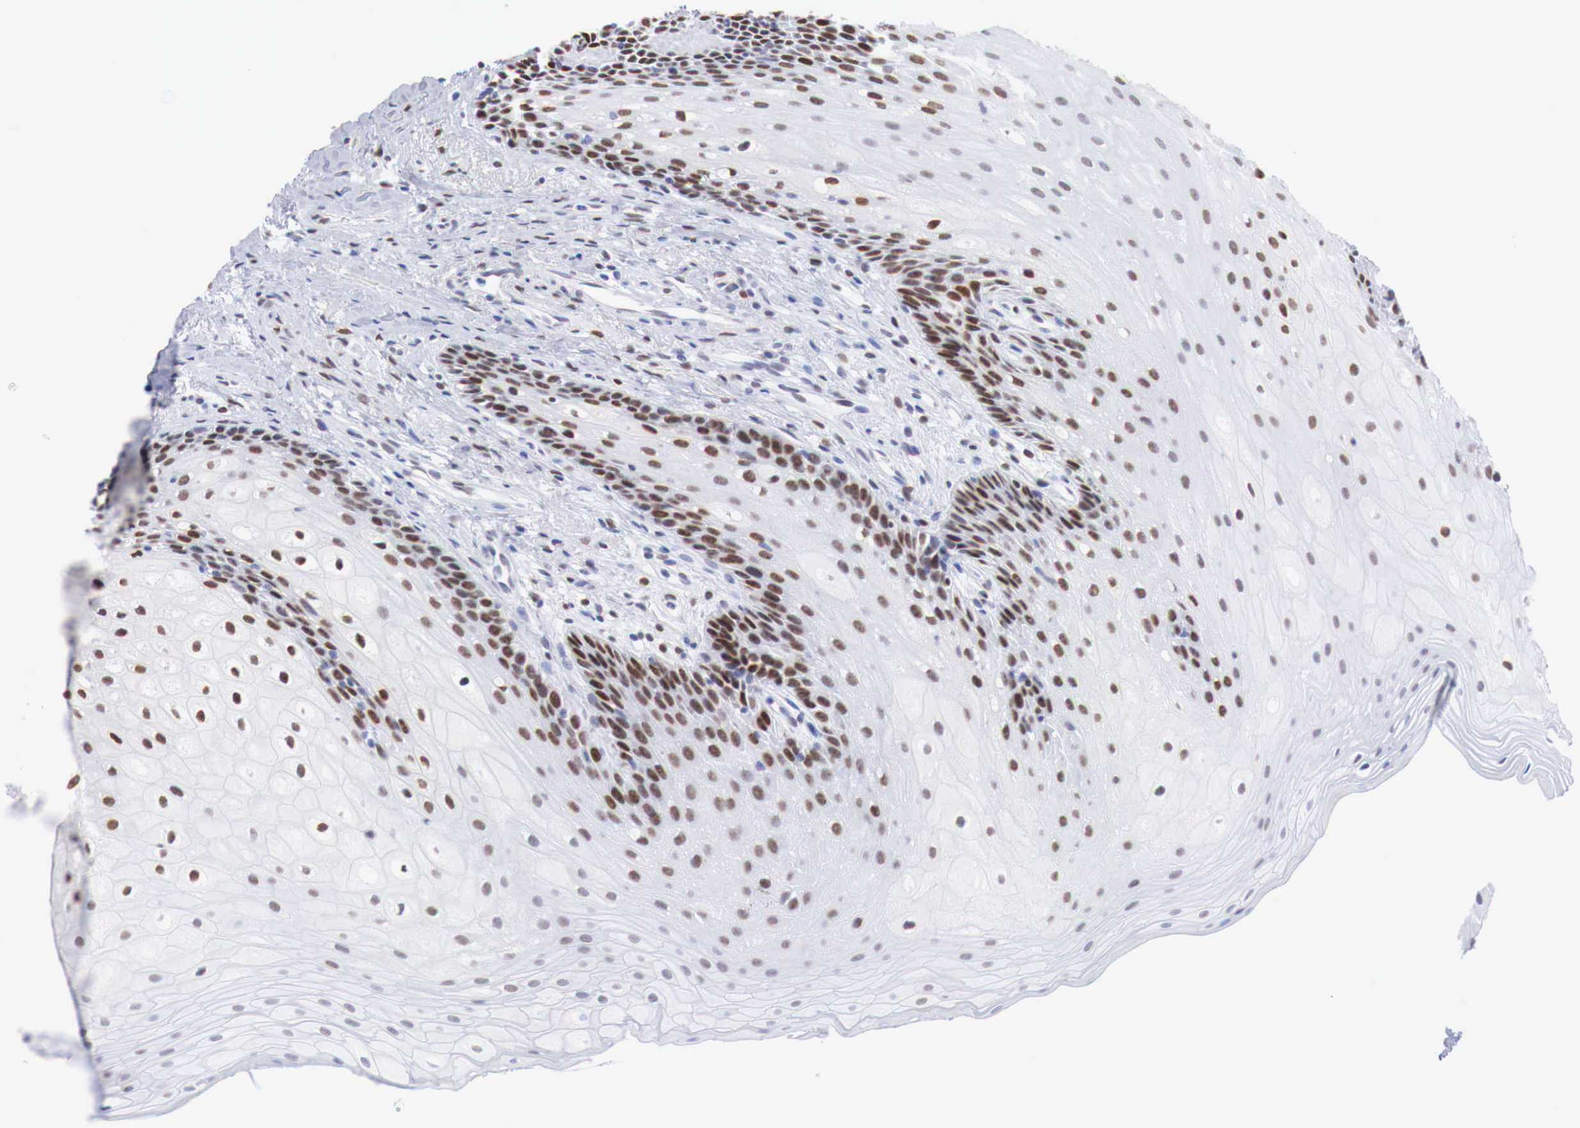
{"staining": {"intensity": "moderate", "quantity": "25%-75%", "location": "nuclear"}, "tissue": "oral mucosa", "cell_type": "Squamous epithelial cells", "image_type": "normal", "snomed": [{"axis": "morphology", "description": "Normal tissue, NOS"}, {"axis": "topography", "description": "Oral tissue"}], "caption": "A brown stain shows moderate nuclear staining of a protein in squamous epithelial cells of unremarkable human oral mucosa. (DAB (3,3'-diaminobenzidine) IHC, brown staining for protein, blue staining for nuclei).", "gene": "FOXP2", "patient": {"sex": "female", "age": 79}}